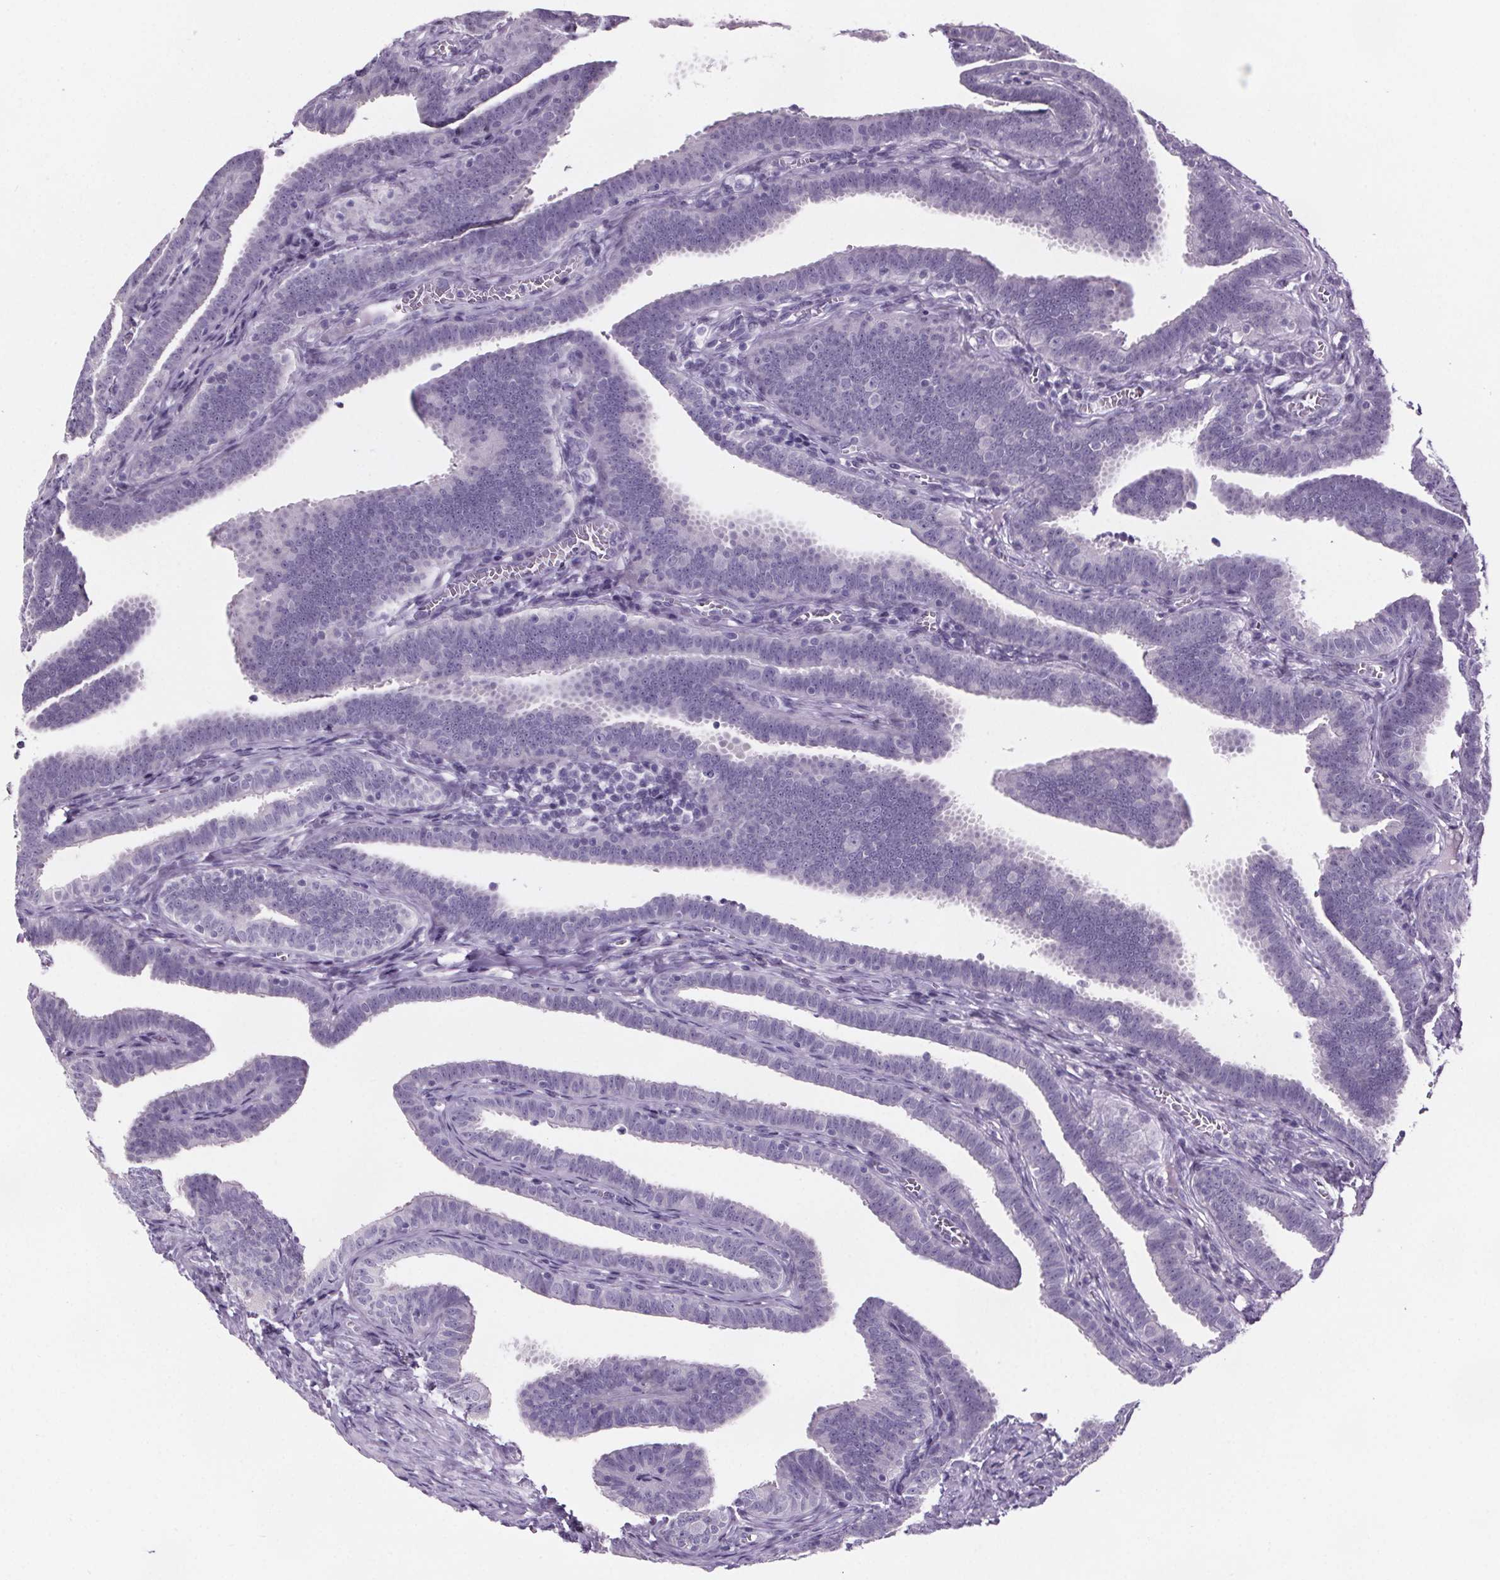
{"staining": {"intensity": "negative", "quantity": "none", "location": "none"}, "tissue": "fallopian tube", "cell_type": "Glandular cells", "image_type": "normal", "snomed": [{"axis": "morphology", "description": "Normal tissue, NOS"}, {"axis": "topography", "description": "Fallopian tube"}], "caption": "IHC micrograph of normal human fallopian tube stained for a protein (brown), which exhibits no staining in glandular cells.", "gene": "CUBN", "patient": {"sex": "female", "age": 25}}